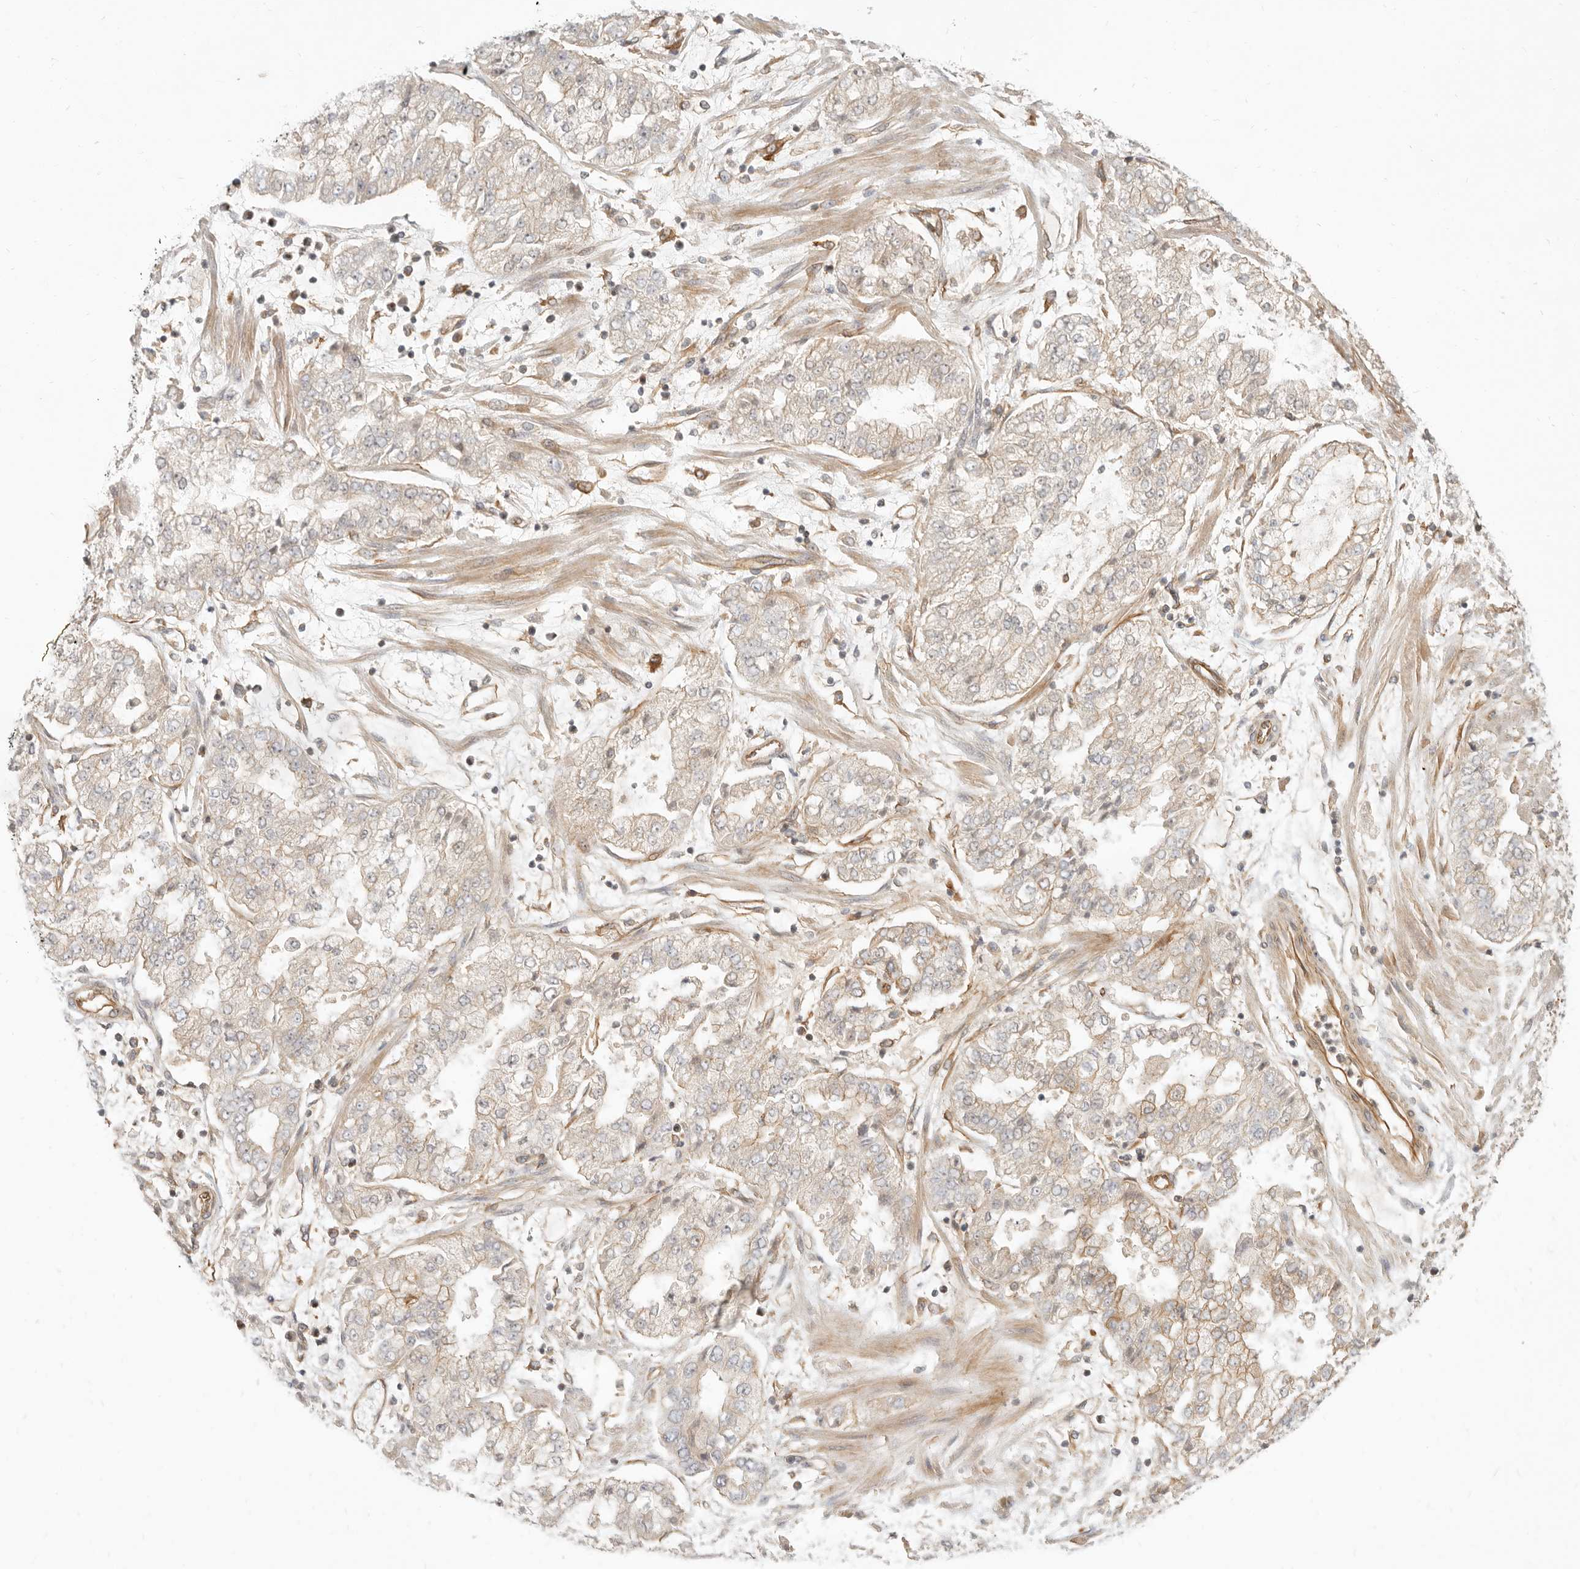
{"staining": {"intensity": "weak", "quantity": "<25%", "location": "cytoplasmic/membranous"}, "tissue": "stomach cancer", "cell_type": "Tumor cells", "image_type": "cancer", "snomed": [{"axis": "morphology", "description": "Adenocarcinoma, NOS"}, {"axis": "topography", "description": "Stomach"}], "caption": "DAB immunohistochemical staining of stomach cancer exhibits no significant staining in tumor cells.", "gene": "UFSP1", "patient": {"sex": "male", "age": 76}}